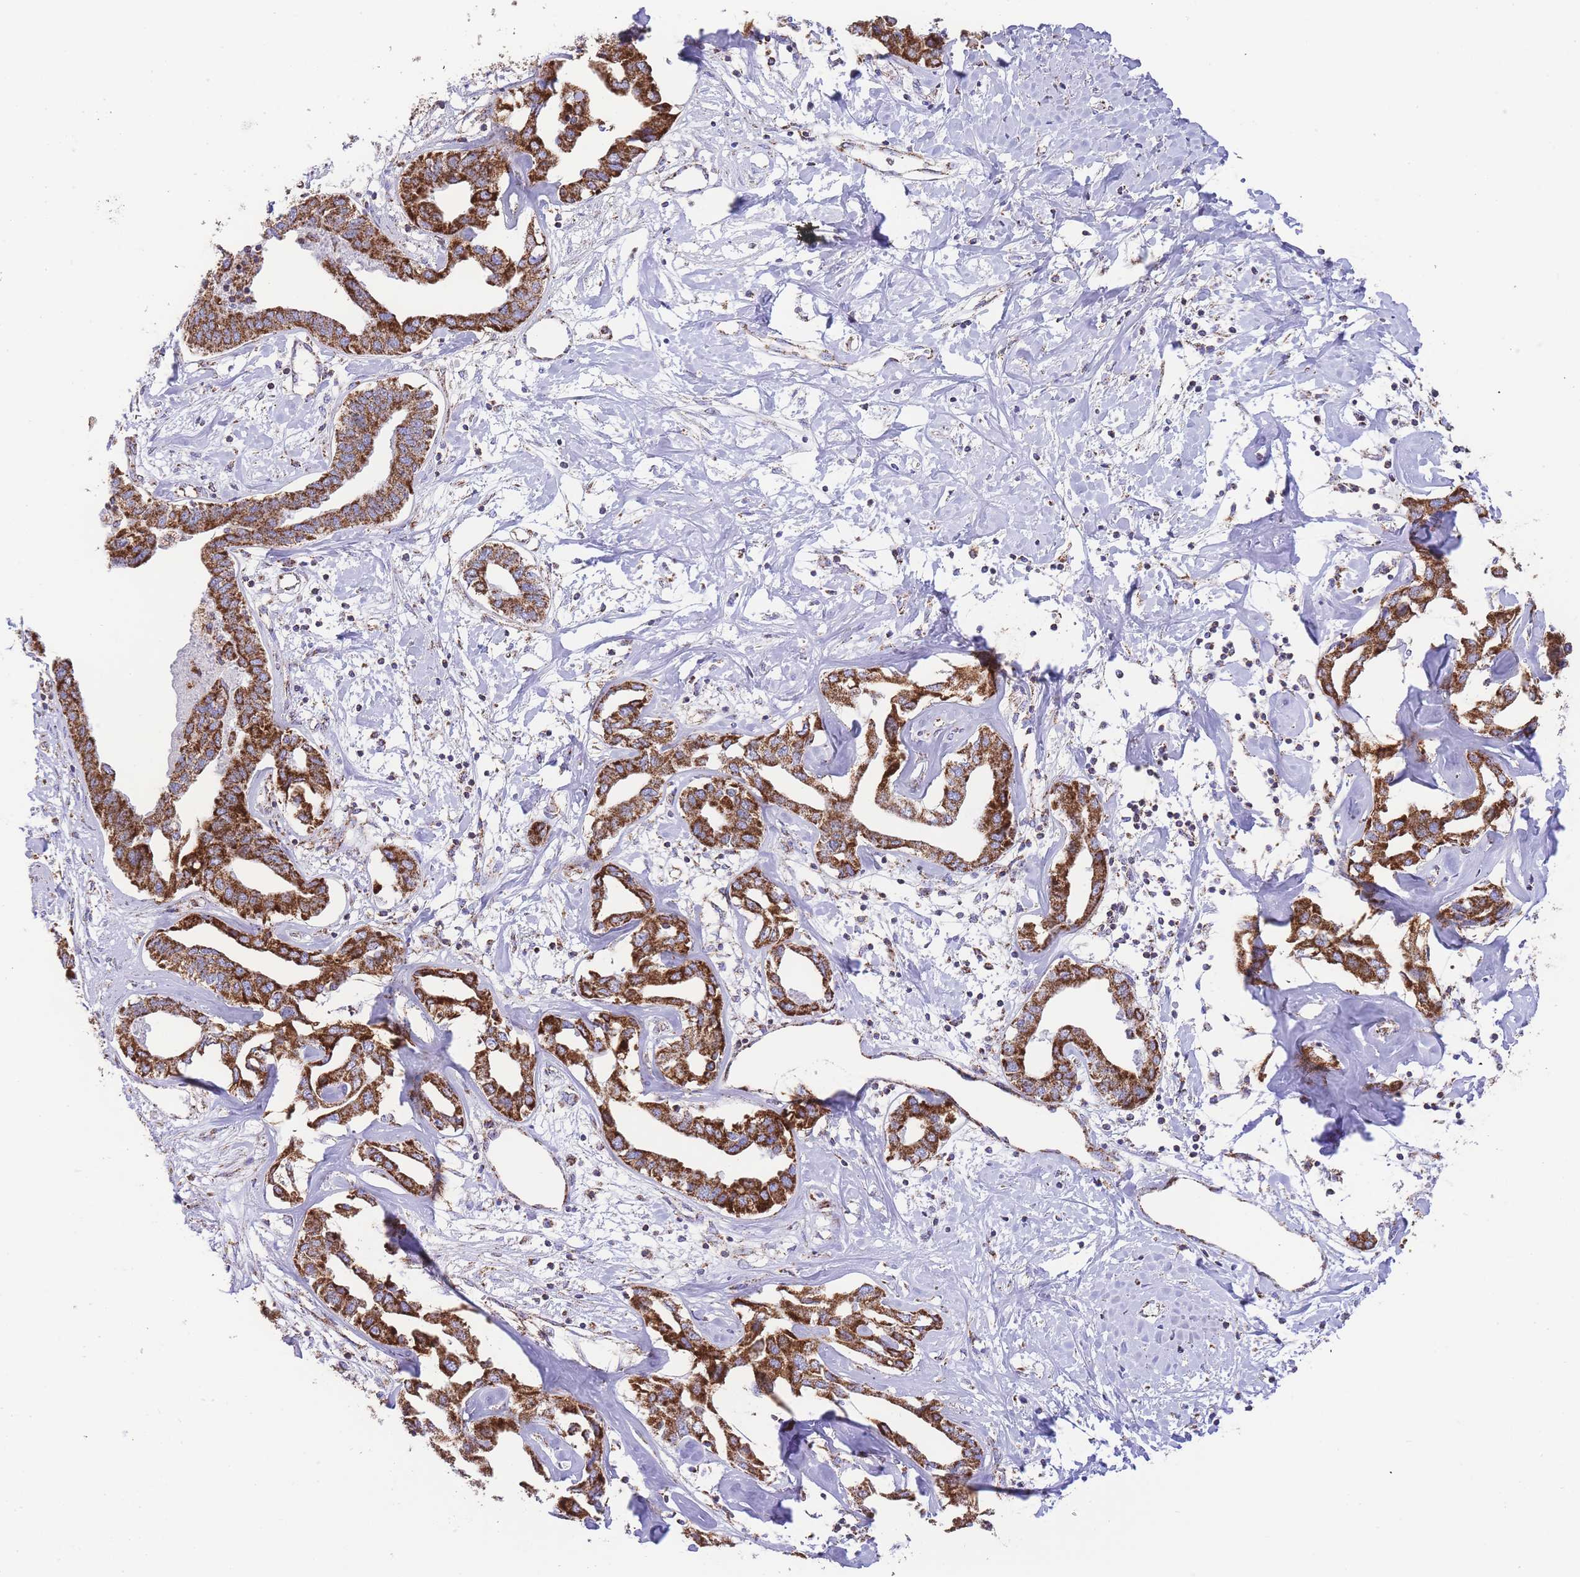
{"staining": {"intensity": "strong", "quantity": ">75%", "location": "cytoplasmic/membranous"}, "tissue": "liver cancer", "cell_type": "Tumor cells", "image_type": "cancer", "snomed": [{"axis": "morphology", "description": "Cholangiocarcinoma"}, {"axis": "topography", "description": "Liver"}], "caption": "Liver cancer was stained to show a protein in brown. There is high levels of strong cytoplasmic/membranous expression in approximately >75% of tumor cells. (DAB (3,3'-diaminobenzidine) = brown stain, brightfield microscopy at high magnification).", "gene": "GSTM1", "patient": {"sex": "male", "age": 59}}